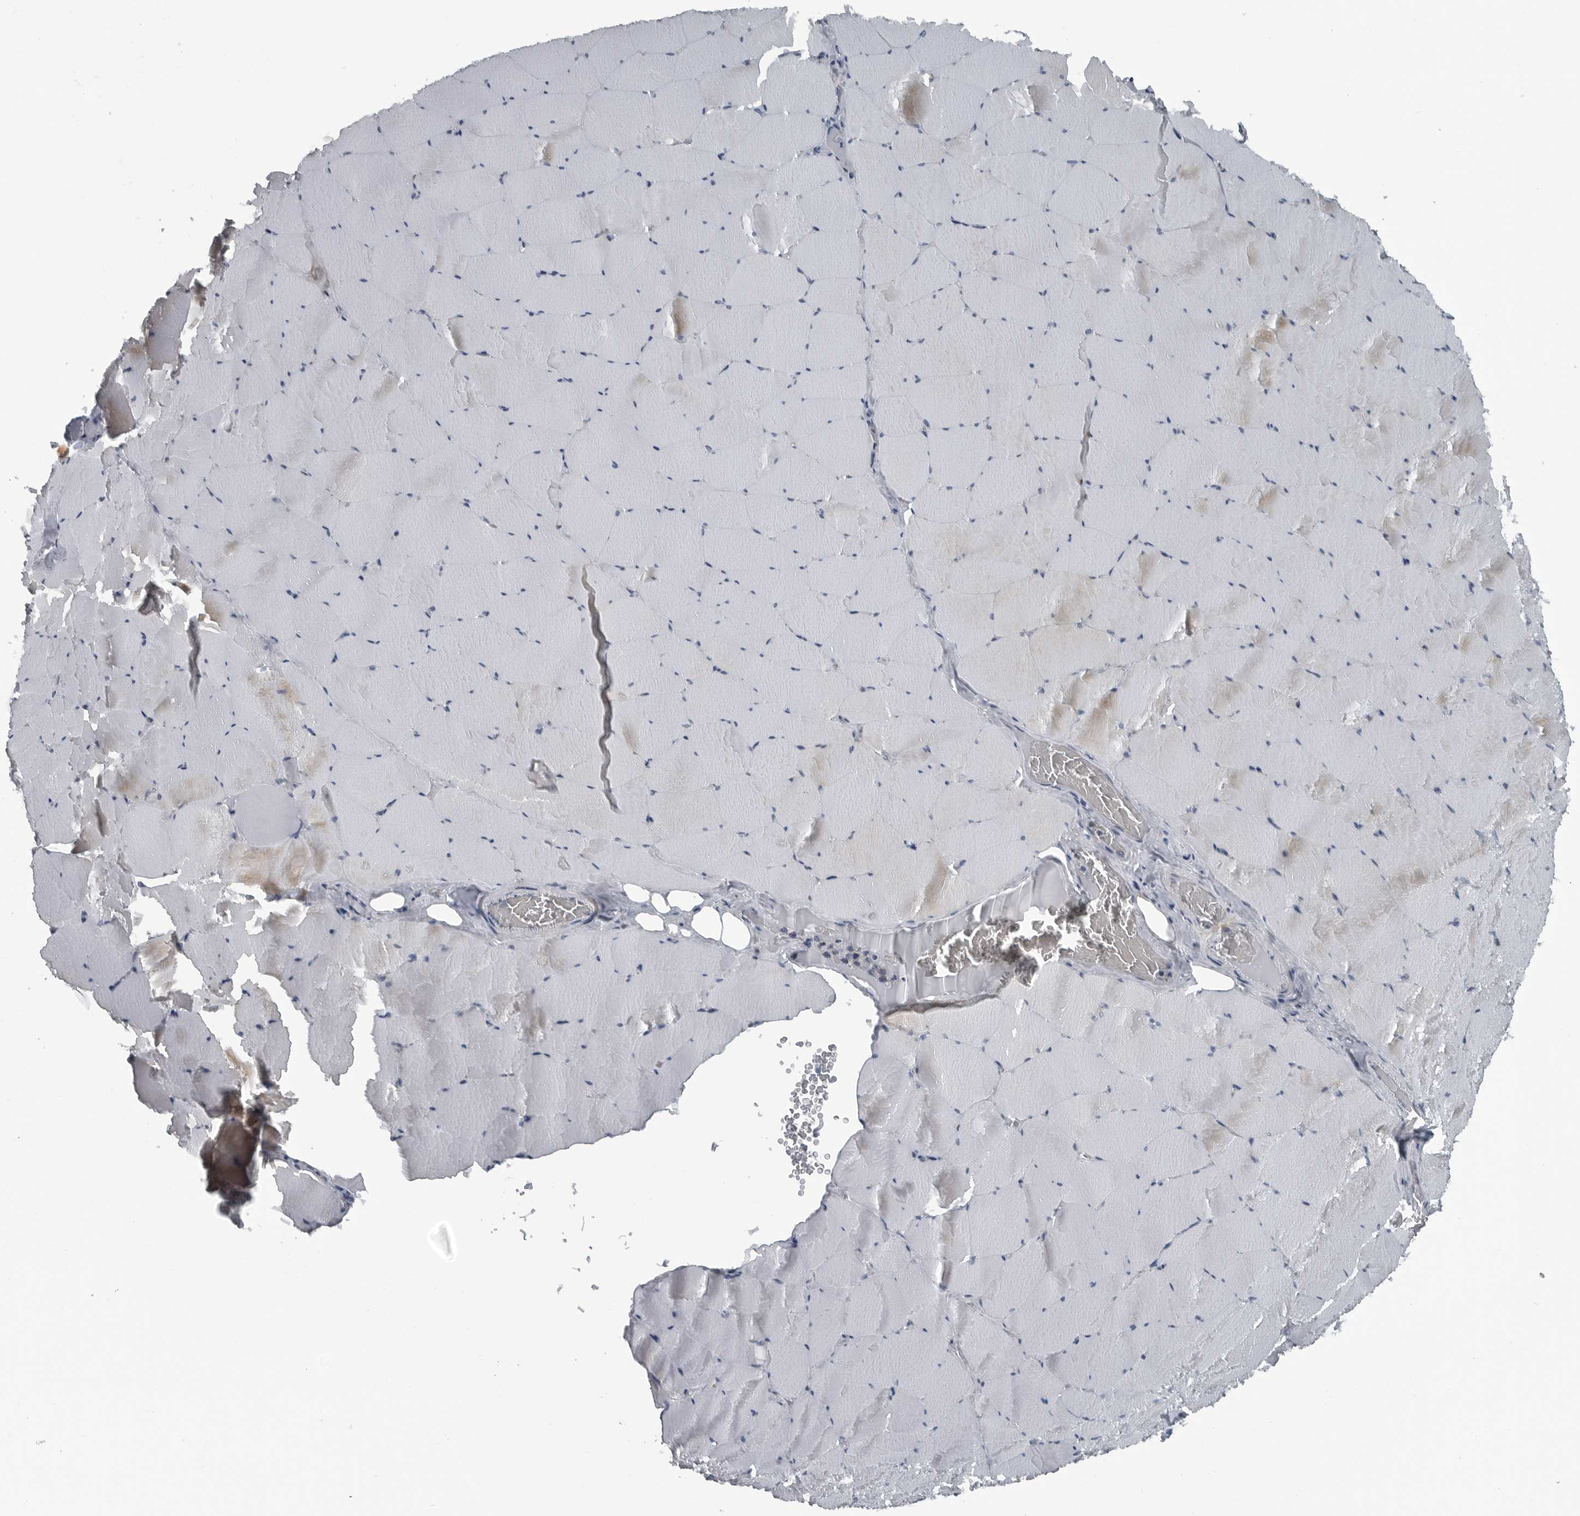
{"staining": {"intensity": "weak", "quantity": "<25%", "location": "cytoplasmic/membranous"}, "tissue": "skeletal muscle", "cell_type": "Myocytes", "image_type": "normal", "snomed": [{"axis": "morphology", "description": "Normal tissue, NOS"}, {"axis": "topography", "description": "Skeletal muscle"}], "caption": "Myocytes are negative for brown protein staining in normal skeletal muscle.", "gene": "GAK", "patient": {"sex": "male", "age": 62}}